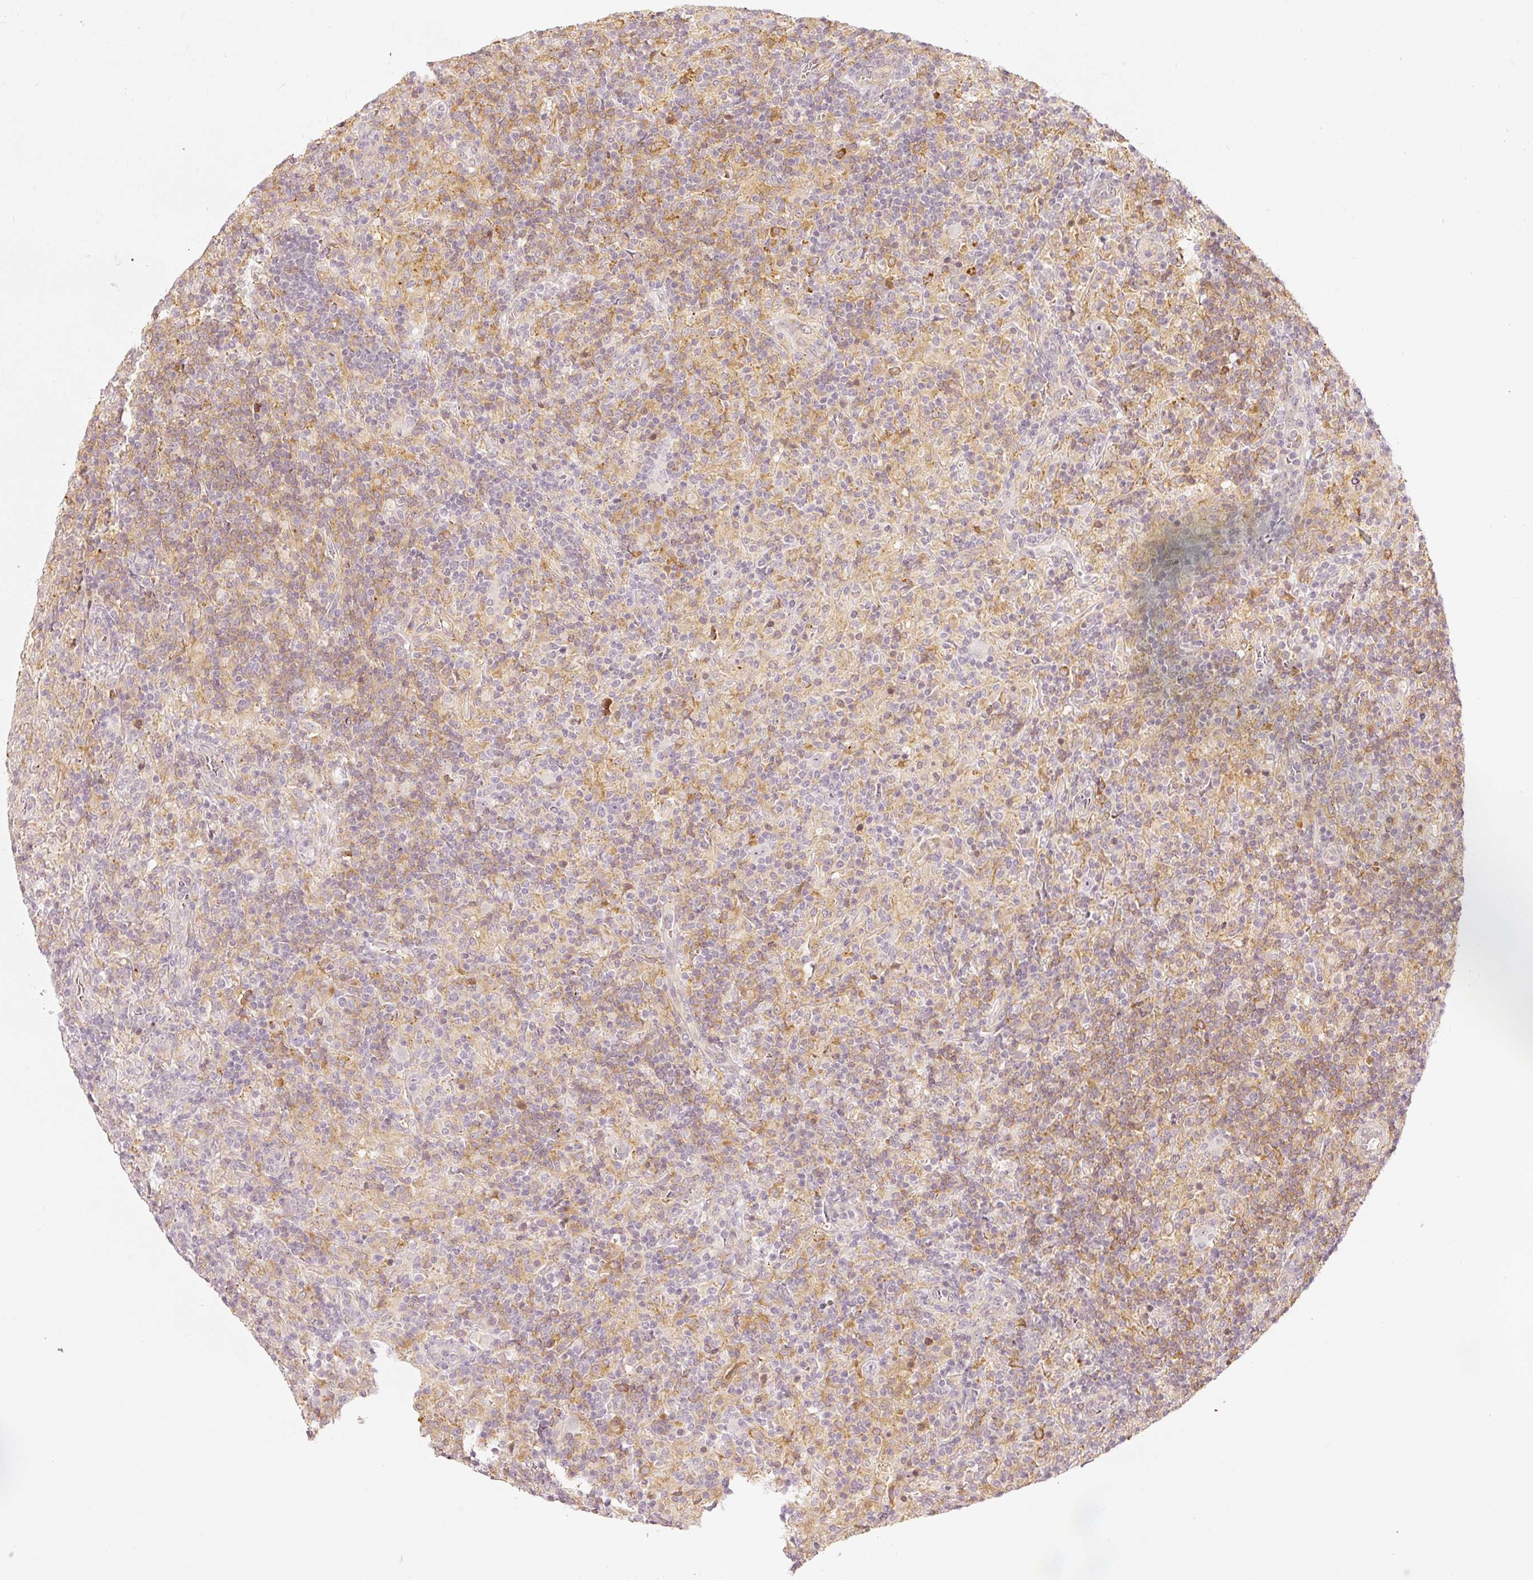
{"staining": {"intensity": "negative", "quantity": "none", "location": "none"}, "tissue": "lymphoma", "cell_type": "Tumor cells", "image_type": "cancer", "snomed": [{"axis": "morphology", "description": "Hodgkin's disease, NOS"}, {"axis": "topography", "description": "Lymph node"}], "caption": "The image exhibits no significant positivity in tumor cells of lymphoma.", "gene": "DRD2", "patient": {"sex": "male", "age": 70}}